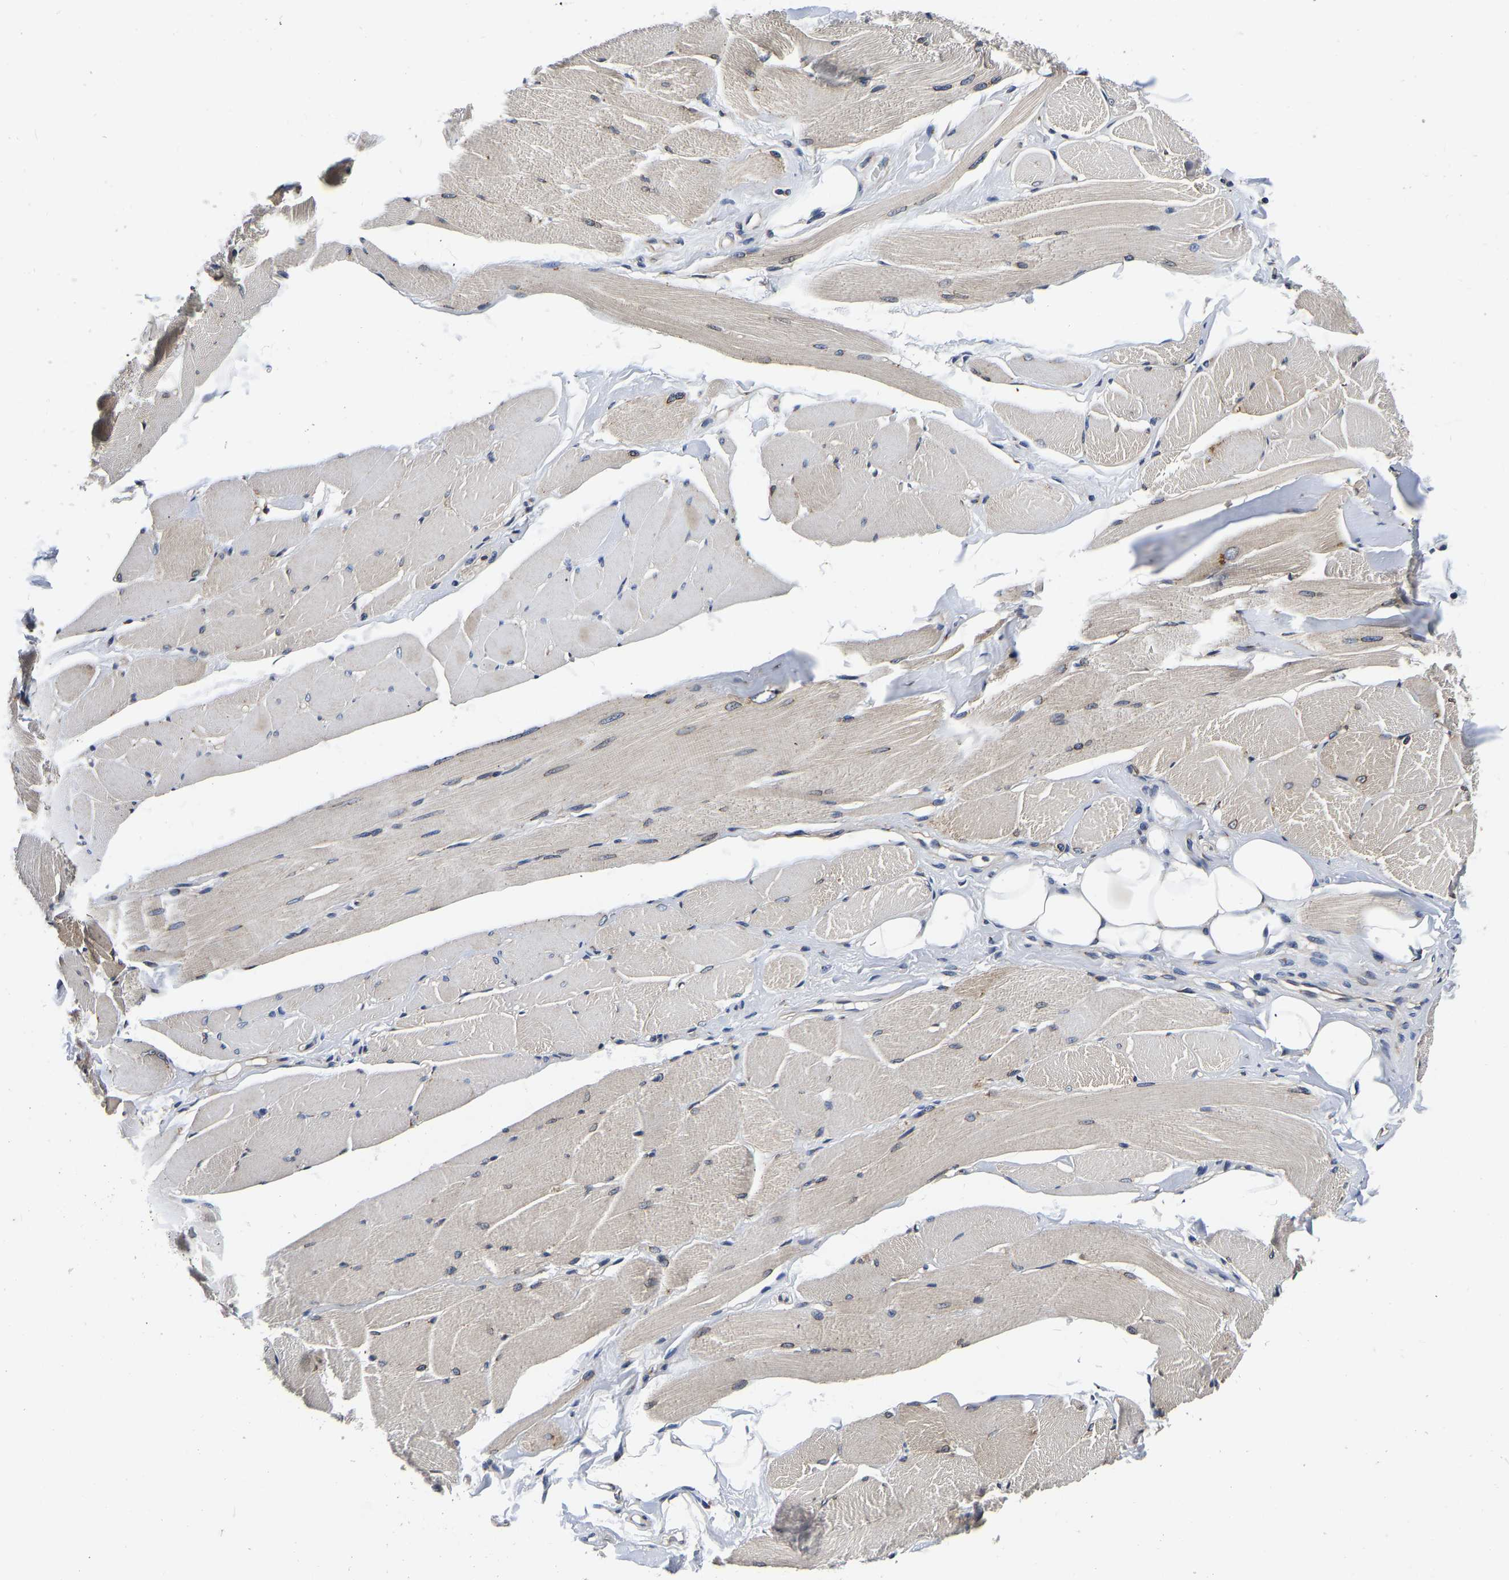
{"staining": {"intensity": "moderate", "quantity": "25%-75%", "location": "cytoplasmic/membranous"}, "tissue": "skeletal muscle", "cell_type": "Myocytes", "image_type": "normal", "snomed": [{"axis": "morphology", "description": "Normal tissue, NOS"}, {"axis": "topography", "description": "Skeletal muscle"}, {"axis": "topography", "description": "Peripheral nerve tissue"}], "caption": "Moderate cytoplasmic/membranous staining for a protein is appreciated in approximately 25%-75% of myocytes of unremarkable skeletal muscle using IHC.", "gene": "RABAC1", "patient": {"sex": "female", "age": 84}}